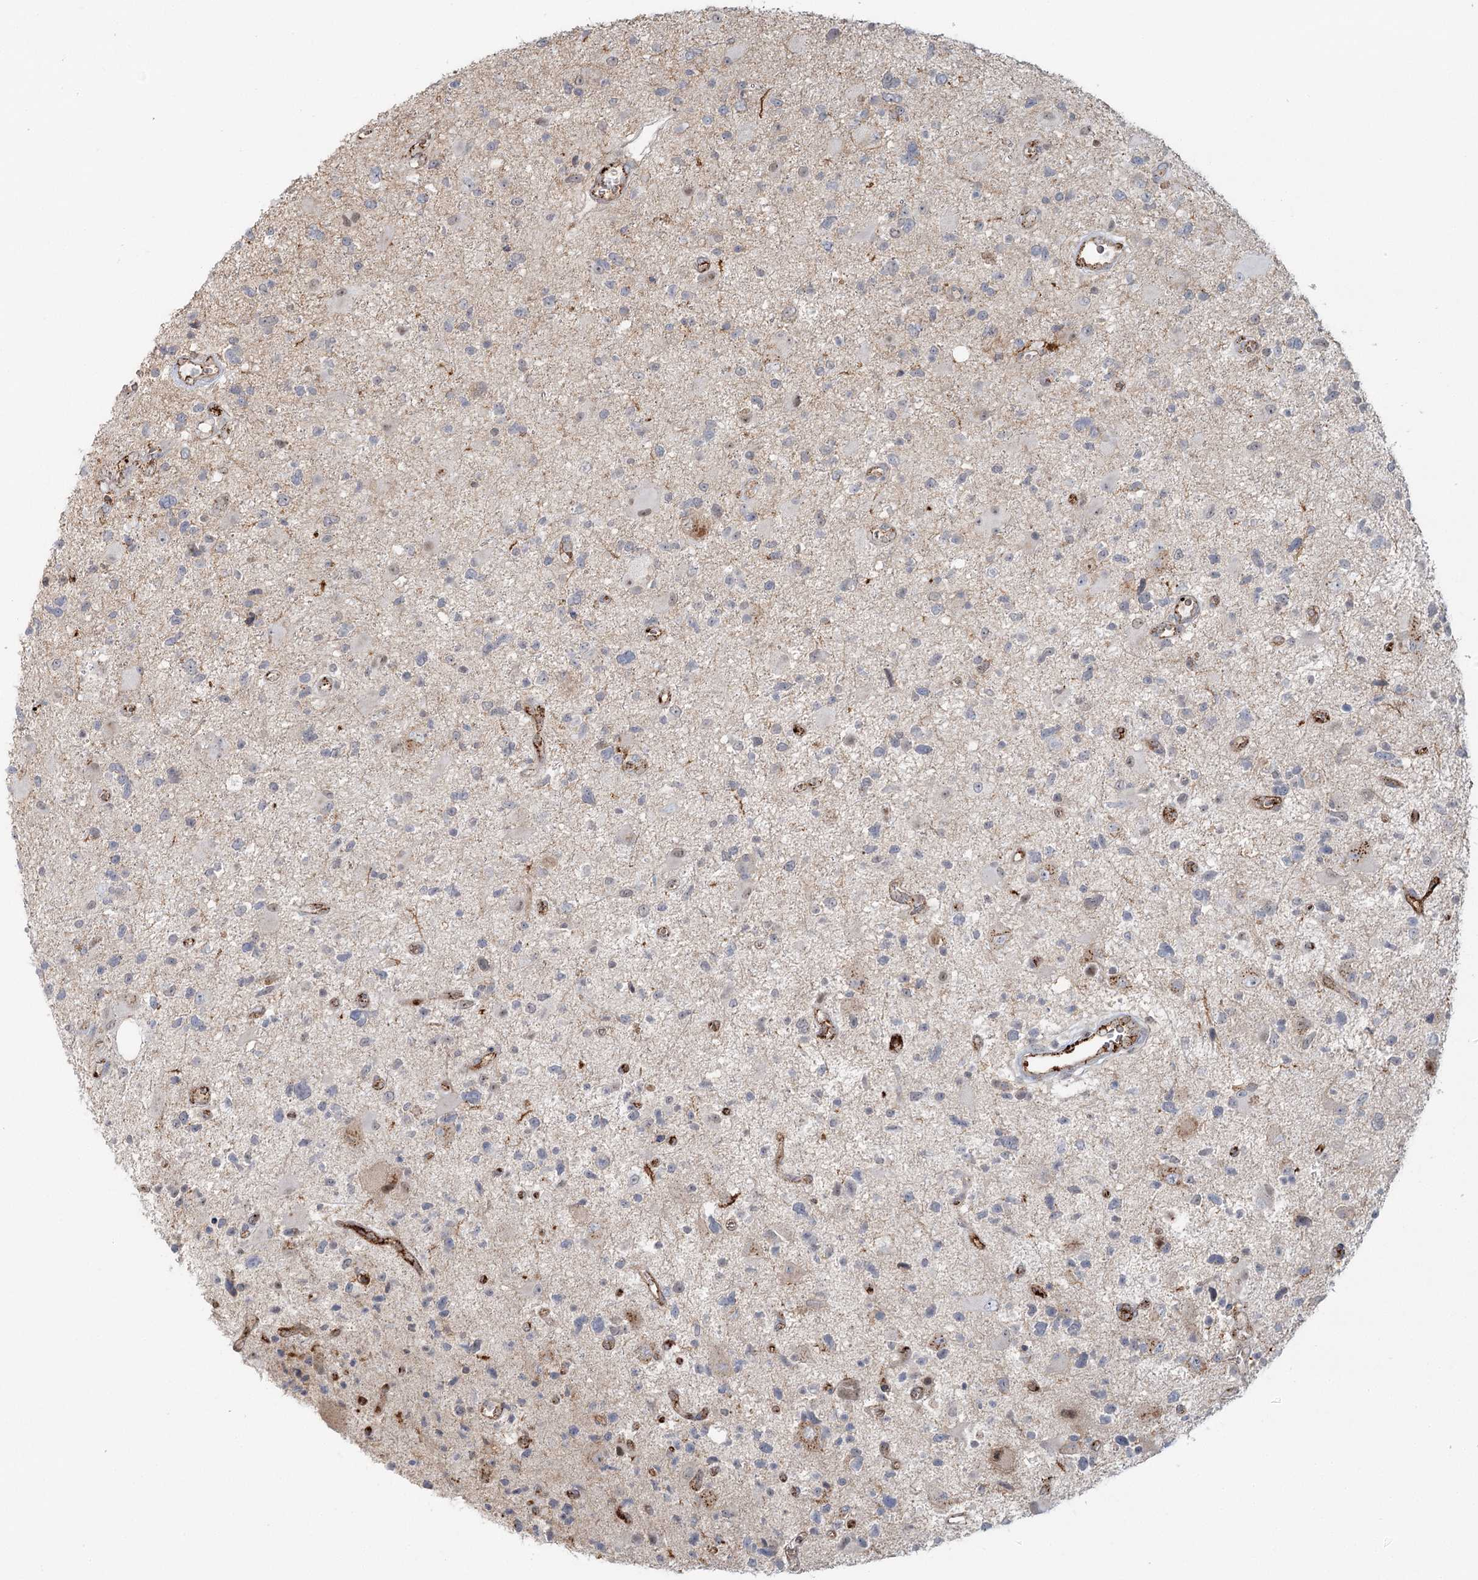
{"staining": {"intensity": "negative", "quantity": "none", "location": "none"}, "tissue": "glioma", "cell_type": "Tumor cells", "image_type": "cancer", "snomed": [{"axis": "morphology", "description": "Glioma, malignant, High grade"}, {"axis": "topography", "description": "Brain"}], "caption": "Tumor cells are negative for brown protein staining in malignant glioma (high-grade). The staining was performed using DAB (3,3'-diaminobenzidine) to visualize the protein expression in brown, while the nuclei were stained in blue with hematoxylin (Magnification: 20x).", "gene": "KBTBD4", "patient": {"sex": "male", "age": 33}}